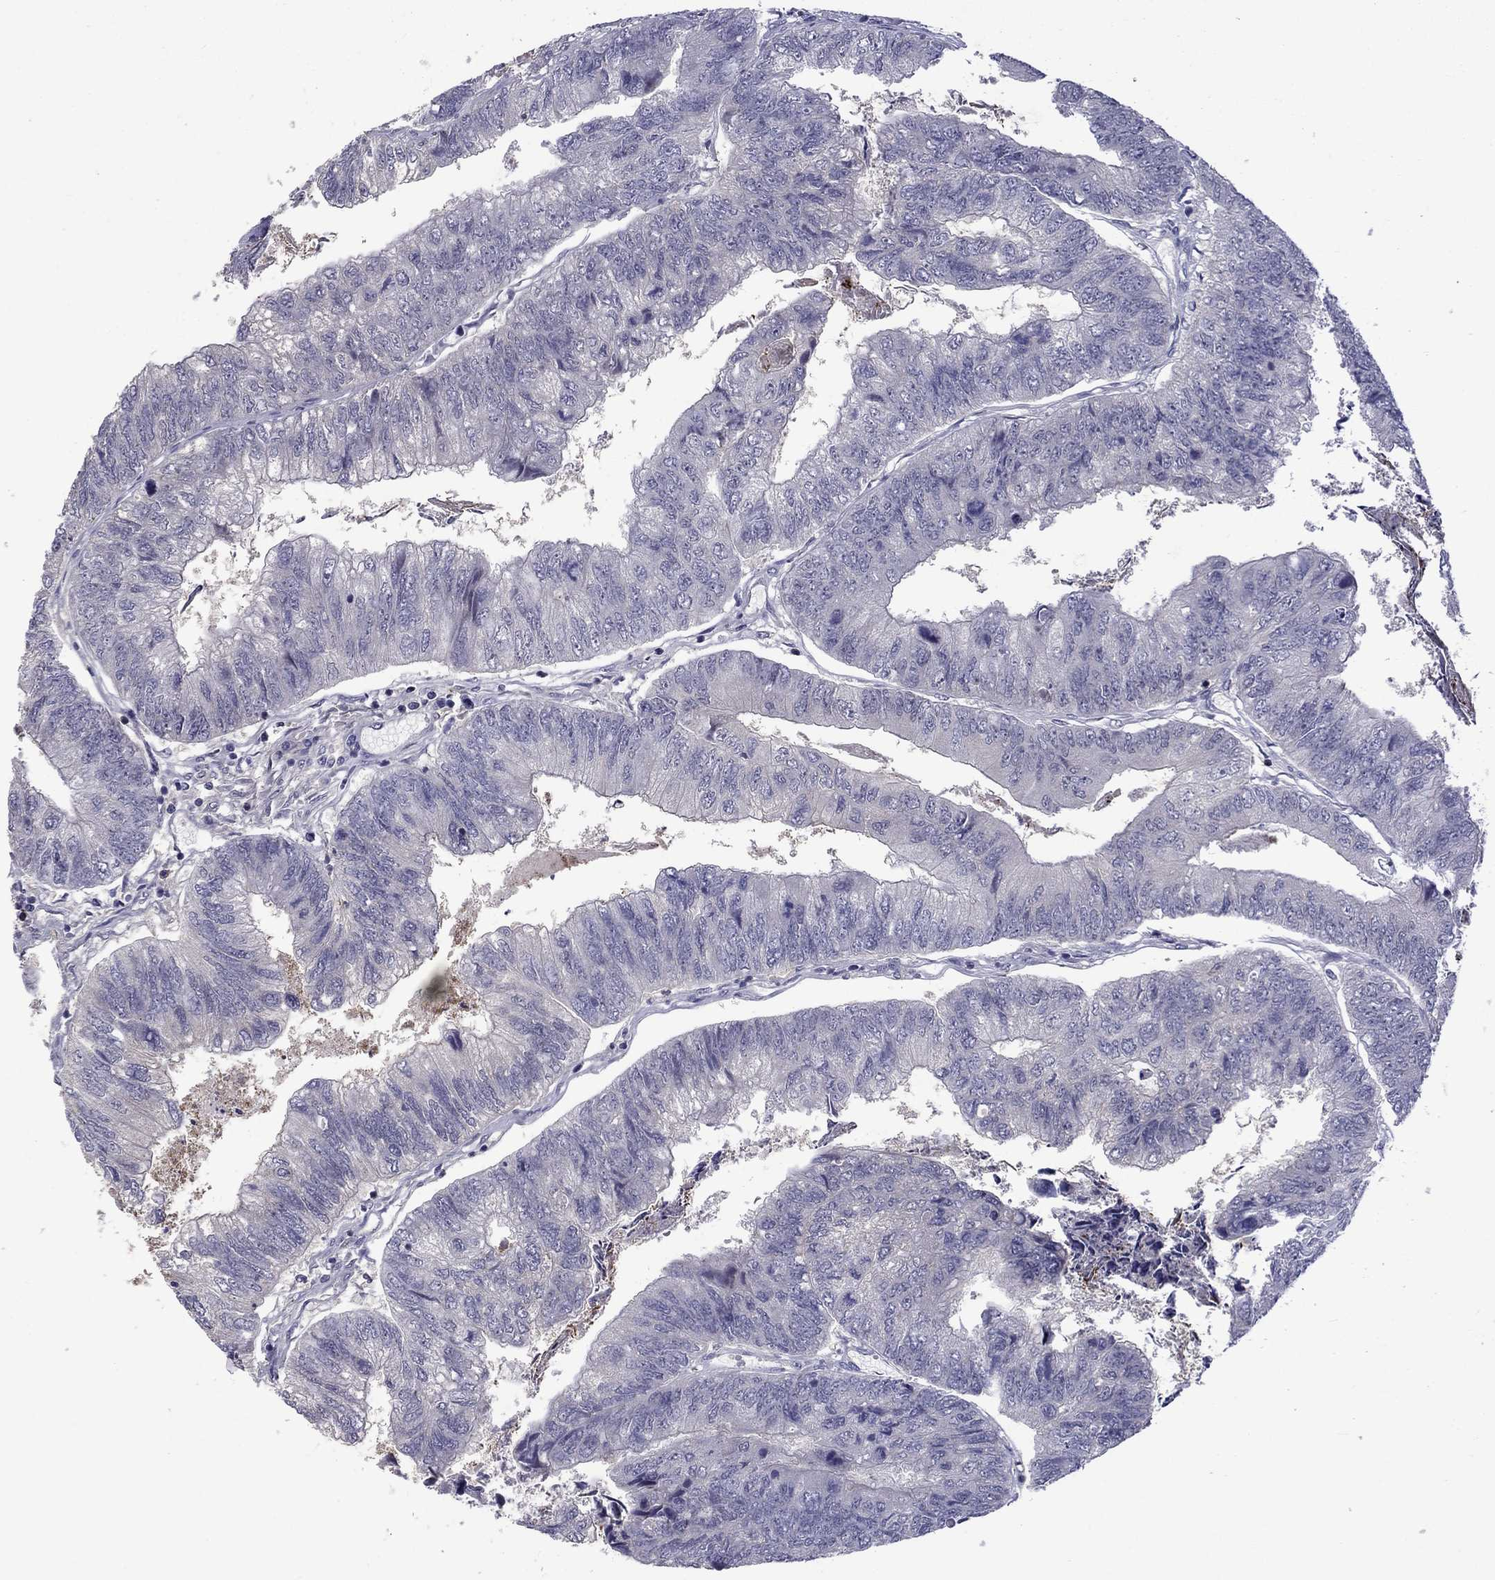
{"staining": {"intensity": "negative", "quantity": "none", "location": "none"}, "tissue": "colorectal cancer", "cell_type": "Tumor cells", "image_type": "cancer", "snomed": [{"axis": "morphology", "description": "Adenocarcinoma, NOS"}, {"axis": "topography", "description": "Colon"}], "caption": "Tumor cells show no significant protein expression in colorectal cancer. (IHC, brightfield microscopy, high magnification).", "gene": "SNTA1", "patient": {"sex": "female", "age": 67}}